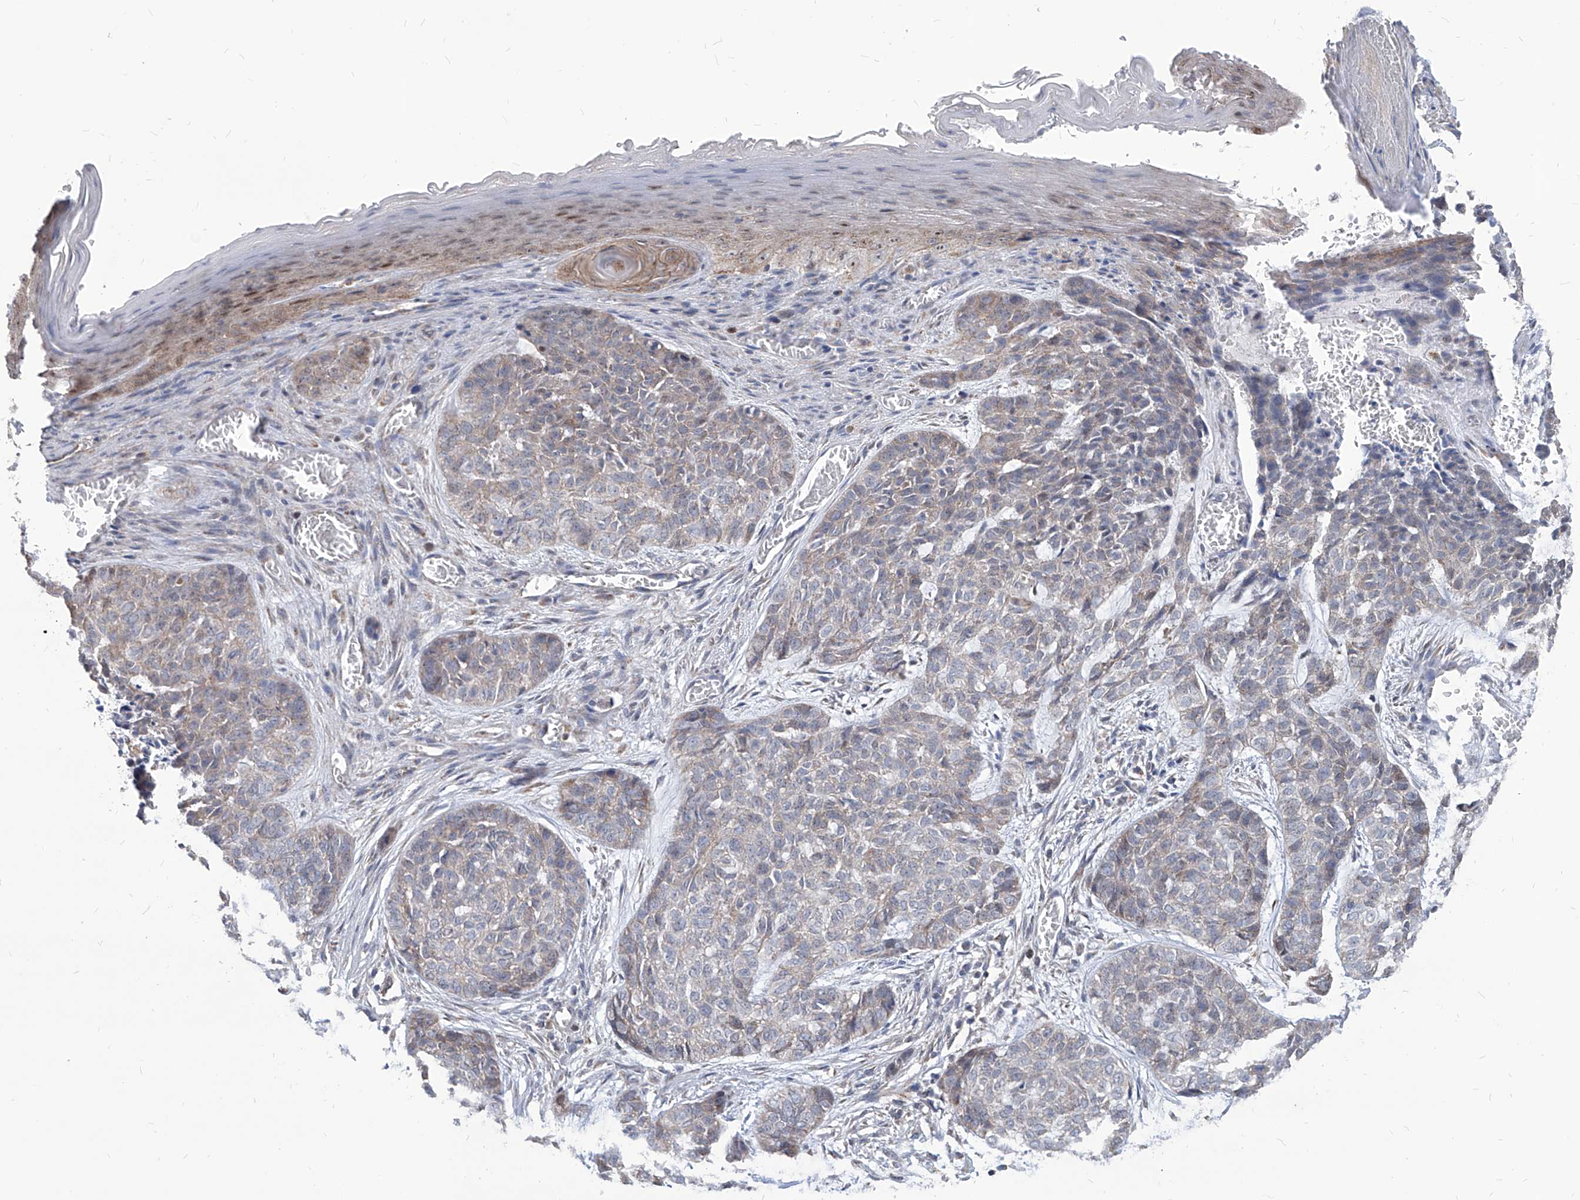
{"staining": {"intensity": "weak", "quantity": "25%-75%", "location": "cytoplasmic/membranous"}, "tissue": "skin cancer", "cell_type": "Tumor cells", "image_type": "cancer", "snomed": [{"axis": "morphology", "description": "Basal cell carcinoma"}, {"axis": "topography", "description": "Skin"}], "caption": "Weak cytoplasmic/membranous expression is seen in about 25%-75% of tumor cells in skin cancer (basal cell carcinoma). The staining was performed using DAB (3,3'-diaminobenzidine), with brown indicating positive protein expression. Nuclei are stained blue with hematoxylin.", "gene": "AGPS", "patient": {"sex": "female", "age": 64}}